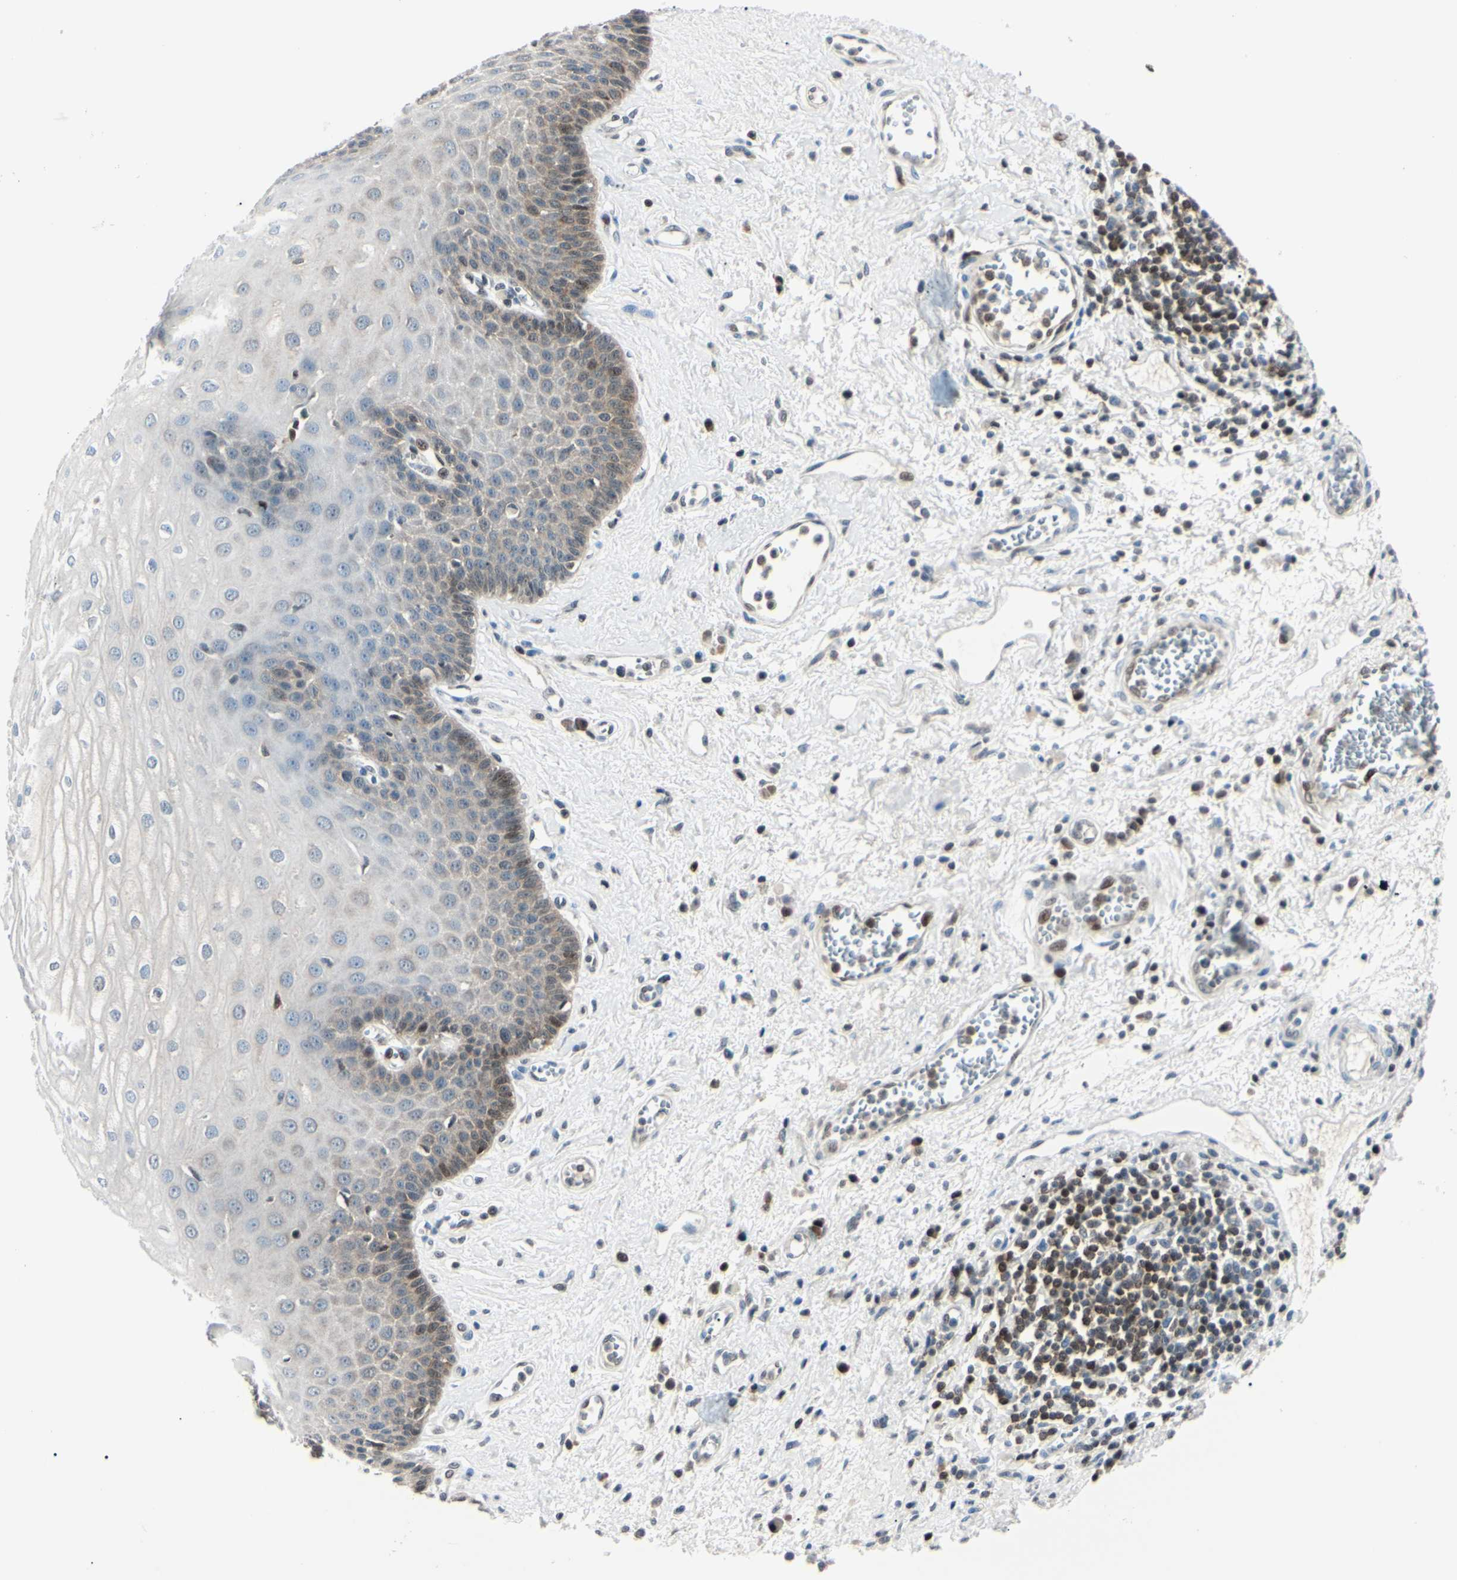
{"staining": {"intensity": "moderate", "quantity": "<25%", "location": "cytoplasmic/membranous,nuclear"}, "tissue": "esophagus", "cell_type": "Squamous epithelial cells", "image_type": "normal", "snomed": [{"axis": "morphology", "description": "Normal tissue, NOS"}, {"axis": "morphology", "description": "Squamous cell carcinoma, NOS"}, {"axis": "topography", "description": "Esophagus"}], "caption": "Human esophagus stained with a protein marker demonstrates moderate staining in squamous epithelial cells.", "gene": "PGK1", "patient": {"sex": "male", "age": 65}}